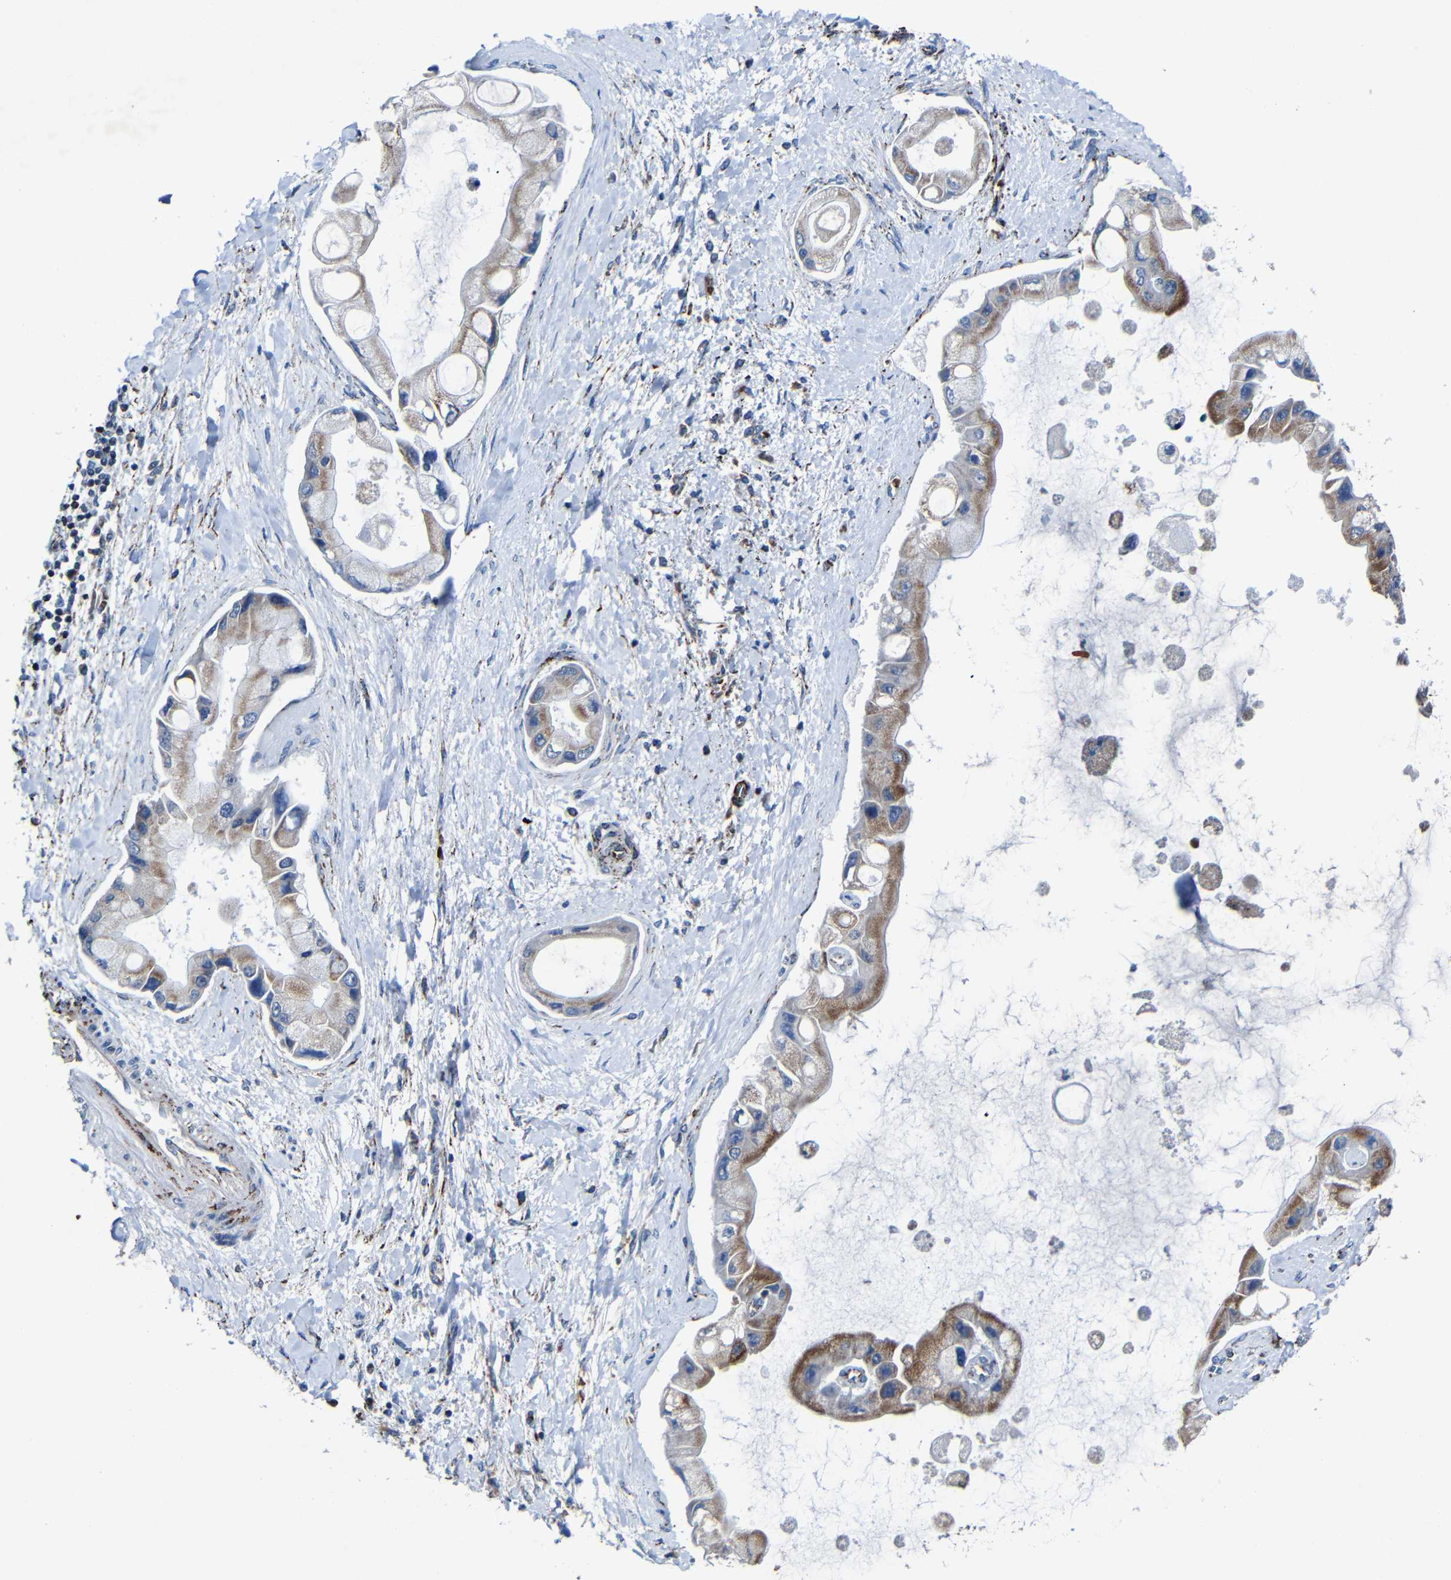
{"staining": {"intensity": "weak", "quantity": "25%-75%", "location": "cytoplasmic/membranous"}, "tissue": "liver cancer", "cell_type": "Tumor cells", "image_type": "cancer", "snomed": [{"axis": "morphology", "description": "Cholangiocarcinoma"}, {"axis": "topography", "description": "Liver"}], "caption": "A brown stain highlights weak cytoplasmic/membranous positivity of a protein in cholangiocarcinoma (liver) tumor cells.", "gene": "CA5B", "patient": {"sex": "male", "age": 50}}